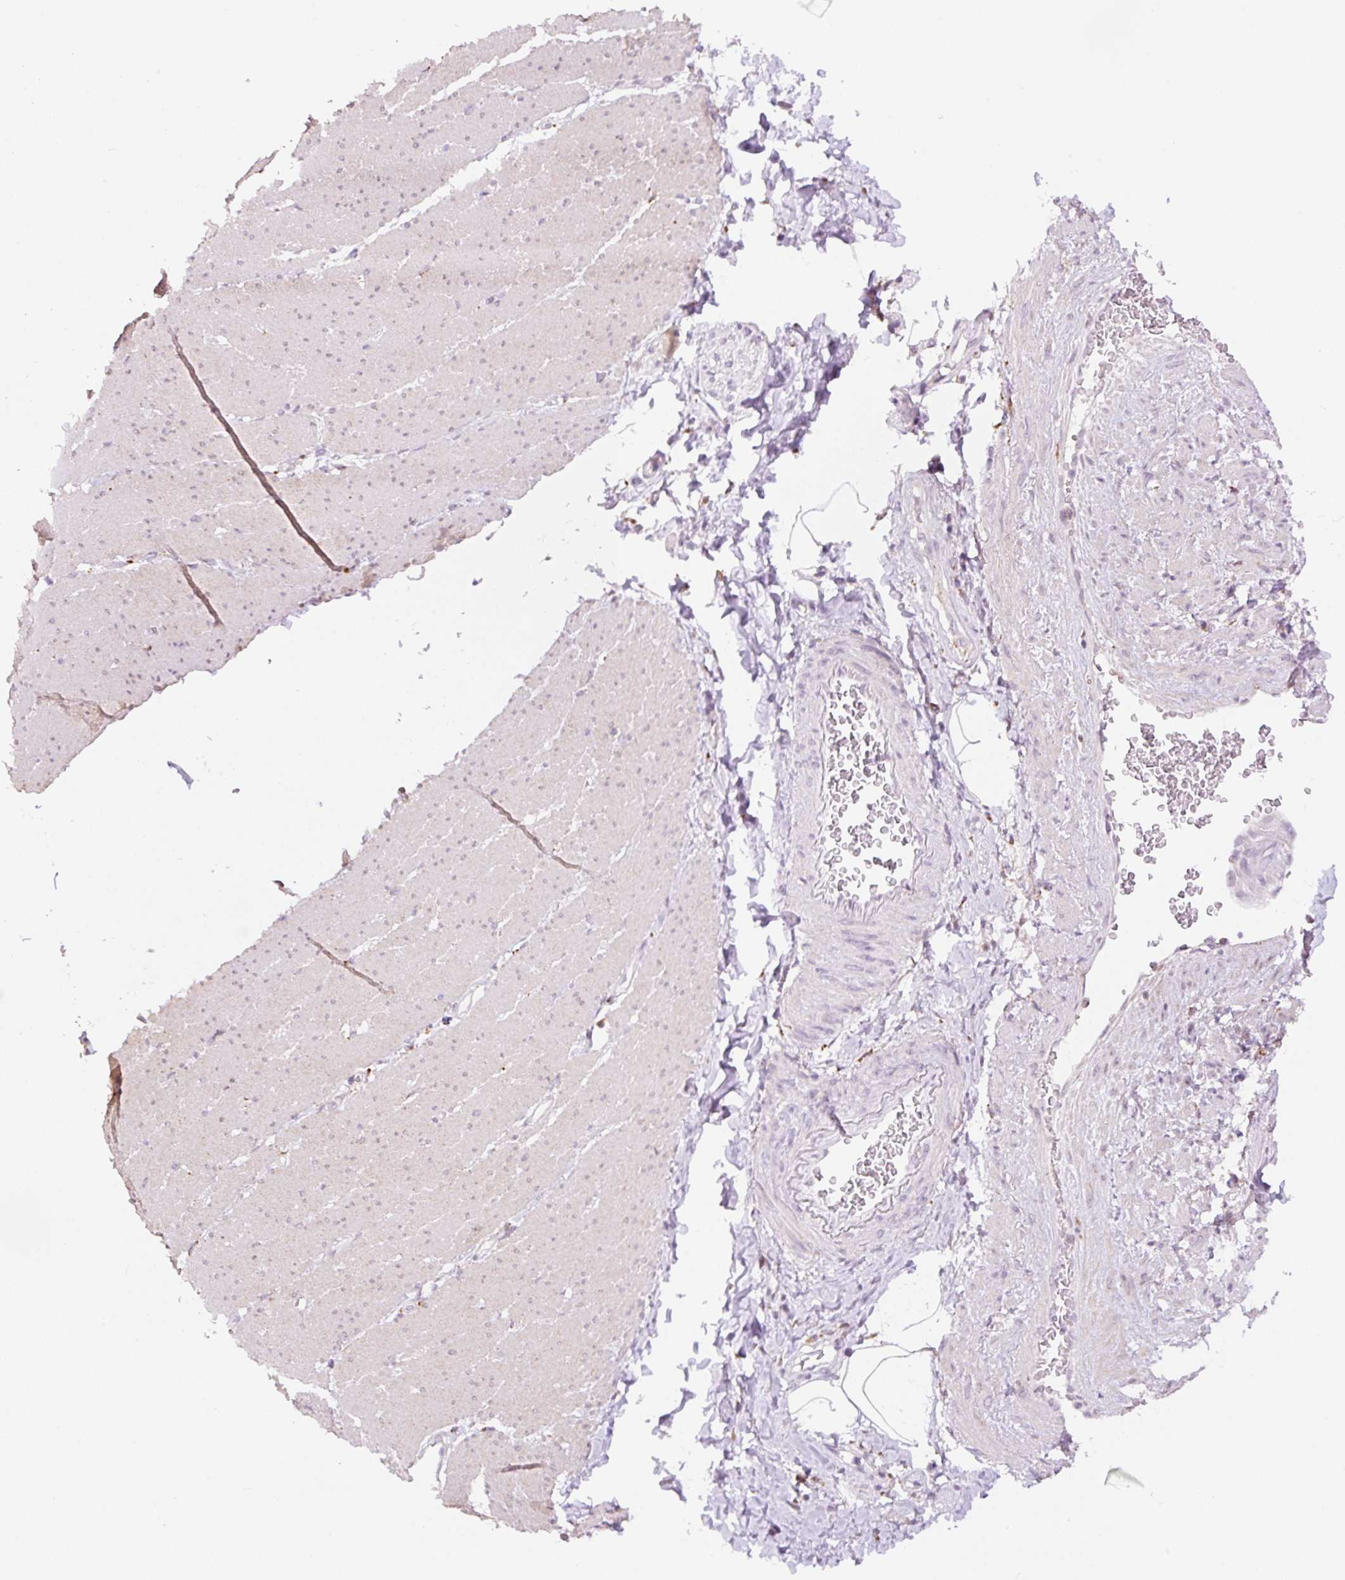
{"staining": {"intensity": "weak", "quantity": "<25%", "location": "cytoplasmic/membranous"}, "tissue": "smooth muscle", "cell_type": "Smooth muscle cells", "image_type": "normal", "snomed": [{"axis": "morphology", "description": "Normal tissue, NOS"}, {"axis": "topography", "description": "Smooth muscle"}, {"axis": "topography", "description": "Rectum"}], "caption": "This is a photomicrograph of immunohistochemistry staining of unremarkable smooth muscle, which shows no positivity in smooth muscle cells.", "gene": "CEBPZOS", "patient": {"sex": "male", "age": 53}}